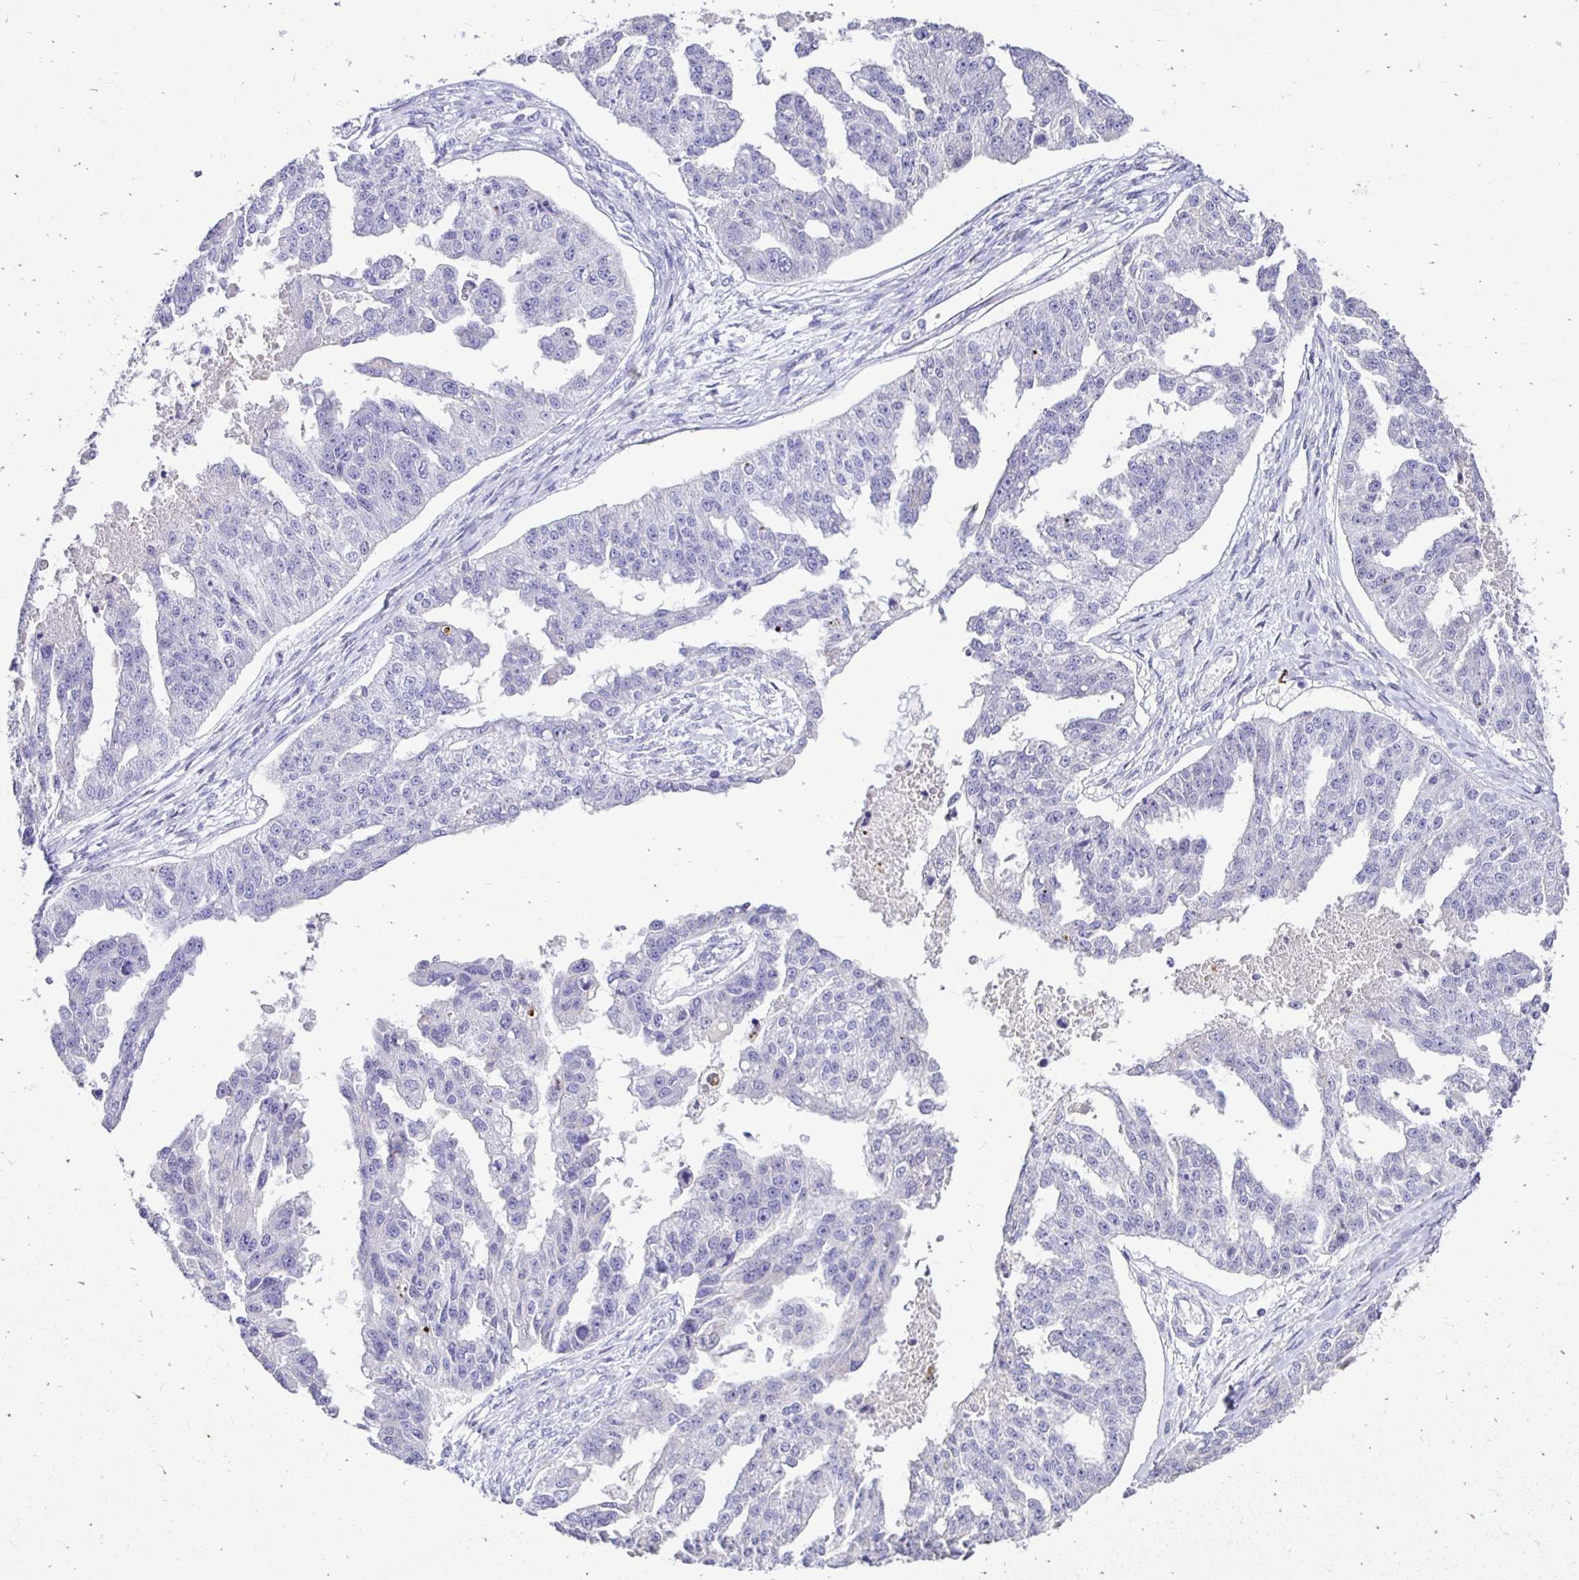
{"staining": {"intensity": "negative", "quantity": "none", "location": "none"}, "tissue": "ovarian cancer", "cell_type": "Tumor cells", "image_type": "cancer", "snomed": [{"axis": "morphology", "description": "Cystadenocarcinoma, serous, NOS"}, {"axis": "topography", "description": "Ovary"}], "caption": "This micrograph is of ovarian serous cystadenocarcinoma stained with immunohistochemistry (IHC) to label a protein in brown with the nuclei are counter-stained blue. There is no staining in tumor cells. (Brightfield microscopy of DAB immunohistochemistry at high magnification).", "gene": "TAF1D", "patient": {"sex": "female", "age": 58}}